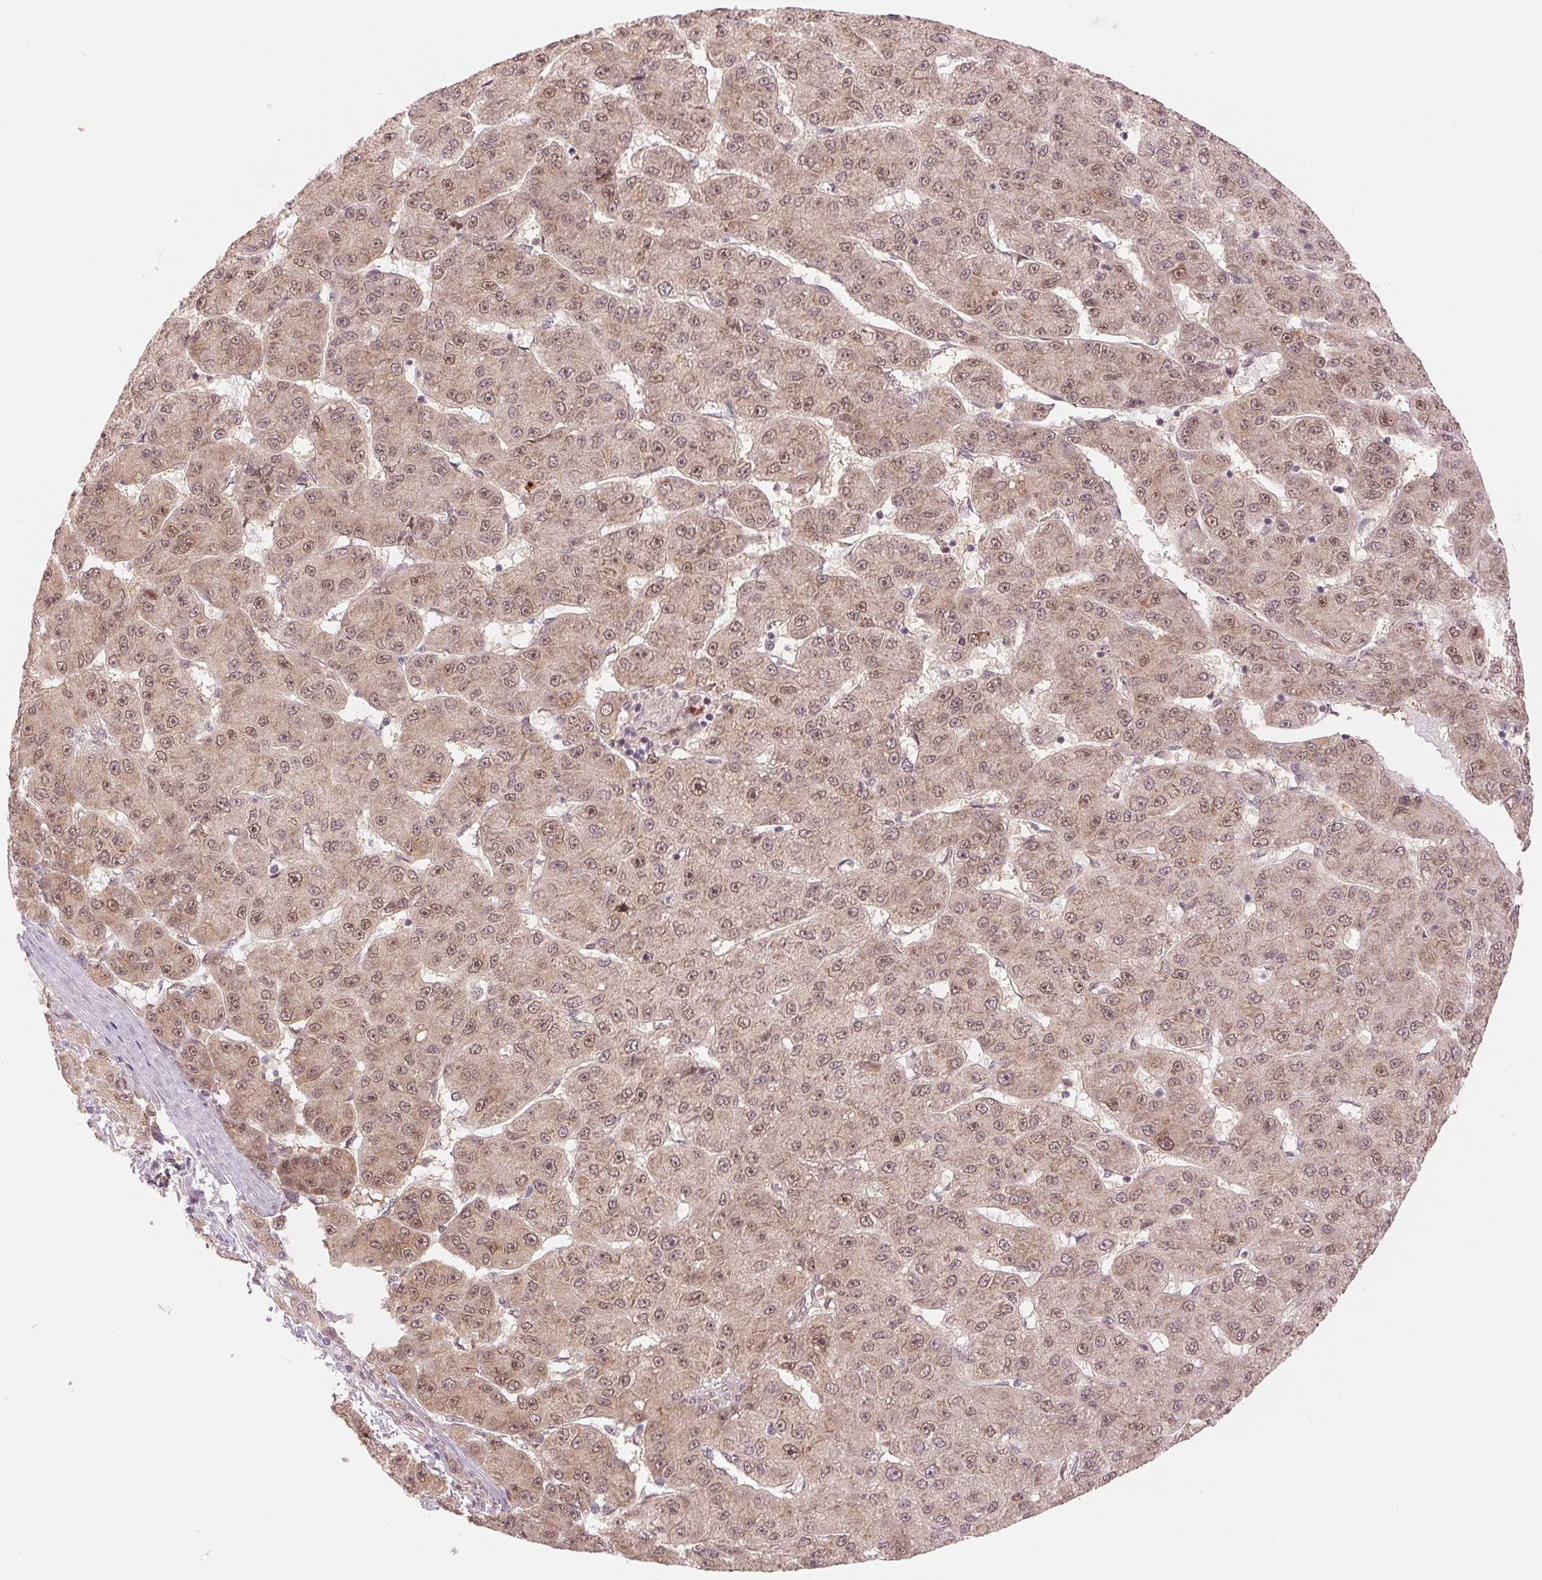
{"staining": {"intensity": "moderate", "quantity": ">75%", "location": "nuclear"}, "tissue": "liver cancer", "cell_type": "Tumor cells", "image_type": "cancer", "snomed": [{"axis": "morphology", "description": "Carcinoma, Hepatocellular, NOS"}, {"axis": "topography", "description": "Liver"}], "caption": "Immunohistochemistry histopathology image of neoplastic tissue: liver hepatocellular carcinoma stained using immunohistochemistry (IHC) demonstrates medium levels of moderate protein expression localized specifically in the nuclear of tumor cells, appearing as a nuclear brown color.", "gene": "ERI3", "patient": {"sex": "male", "age": 67}}